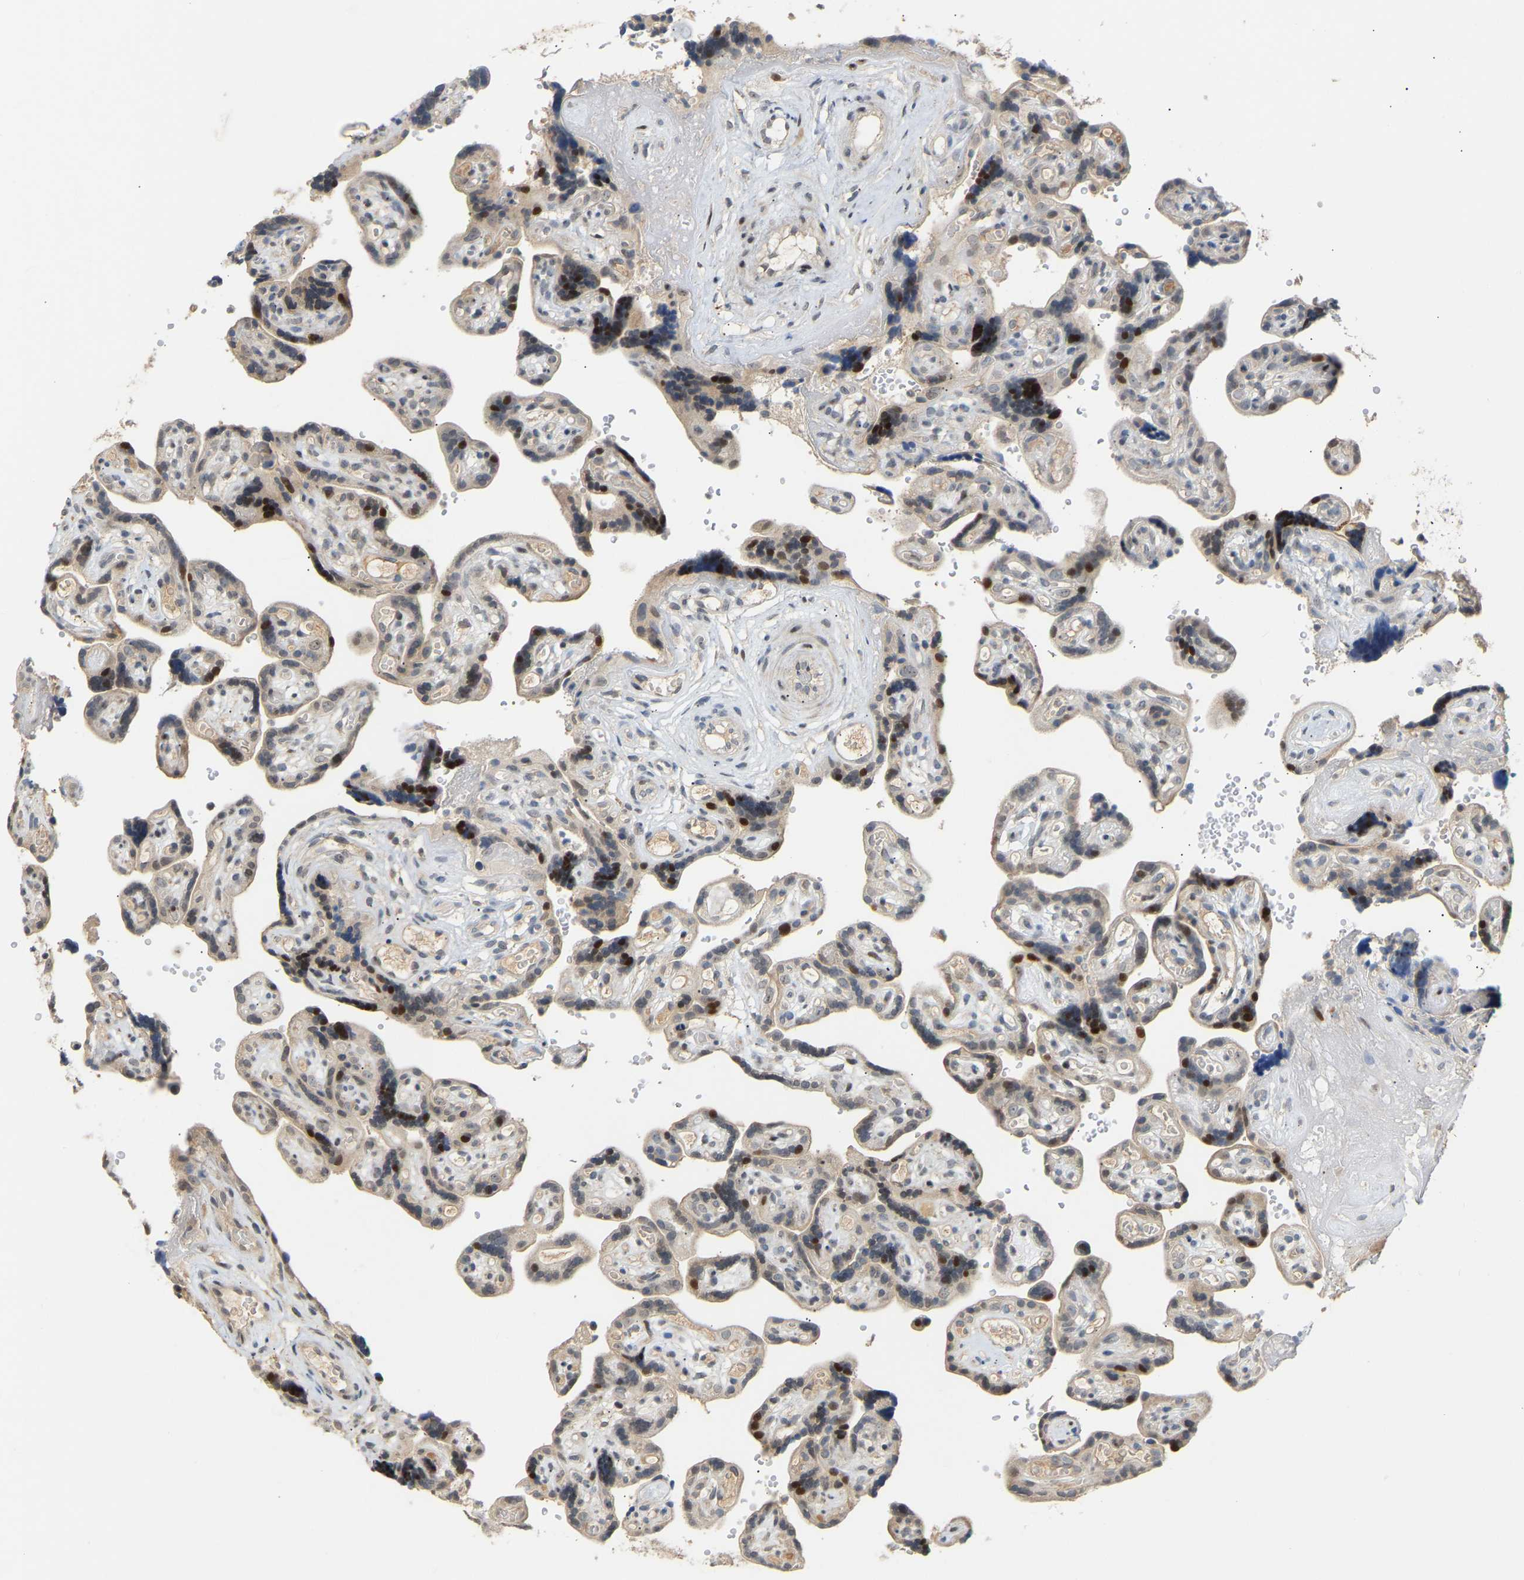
{"staining": {"intensity": "moderate", "quantity": ">75%", "location": "cytoplasmic/membranous,nuclear"}, "tissue": "placenta", "cell_type": "Decidual cells", "image_type": "normal", "snomed": [{"axis": "morphology", "description": "Normal tissue, NOS"}, {"axis": "topography", "description": "Placenta"}], "caption": "Moderate cytoplasmic/membranous,nuclear expression for a protein is identified in approximately >75% of decidual cells of unremarkable placenta using immunohistochemistry.", "gene": "PTPN4", "patient": {"sex": "female", "age": 30}}